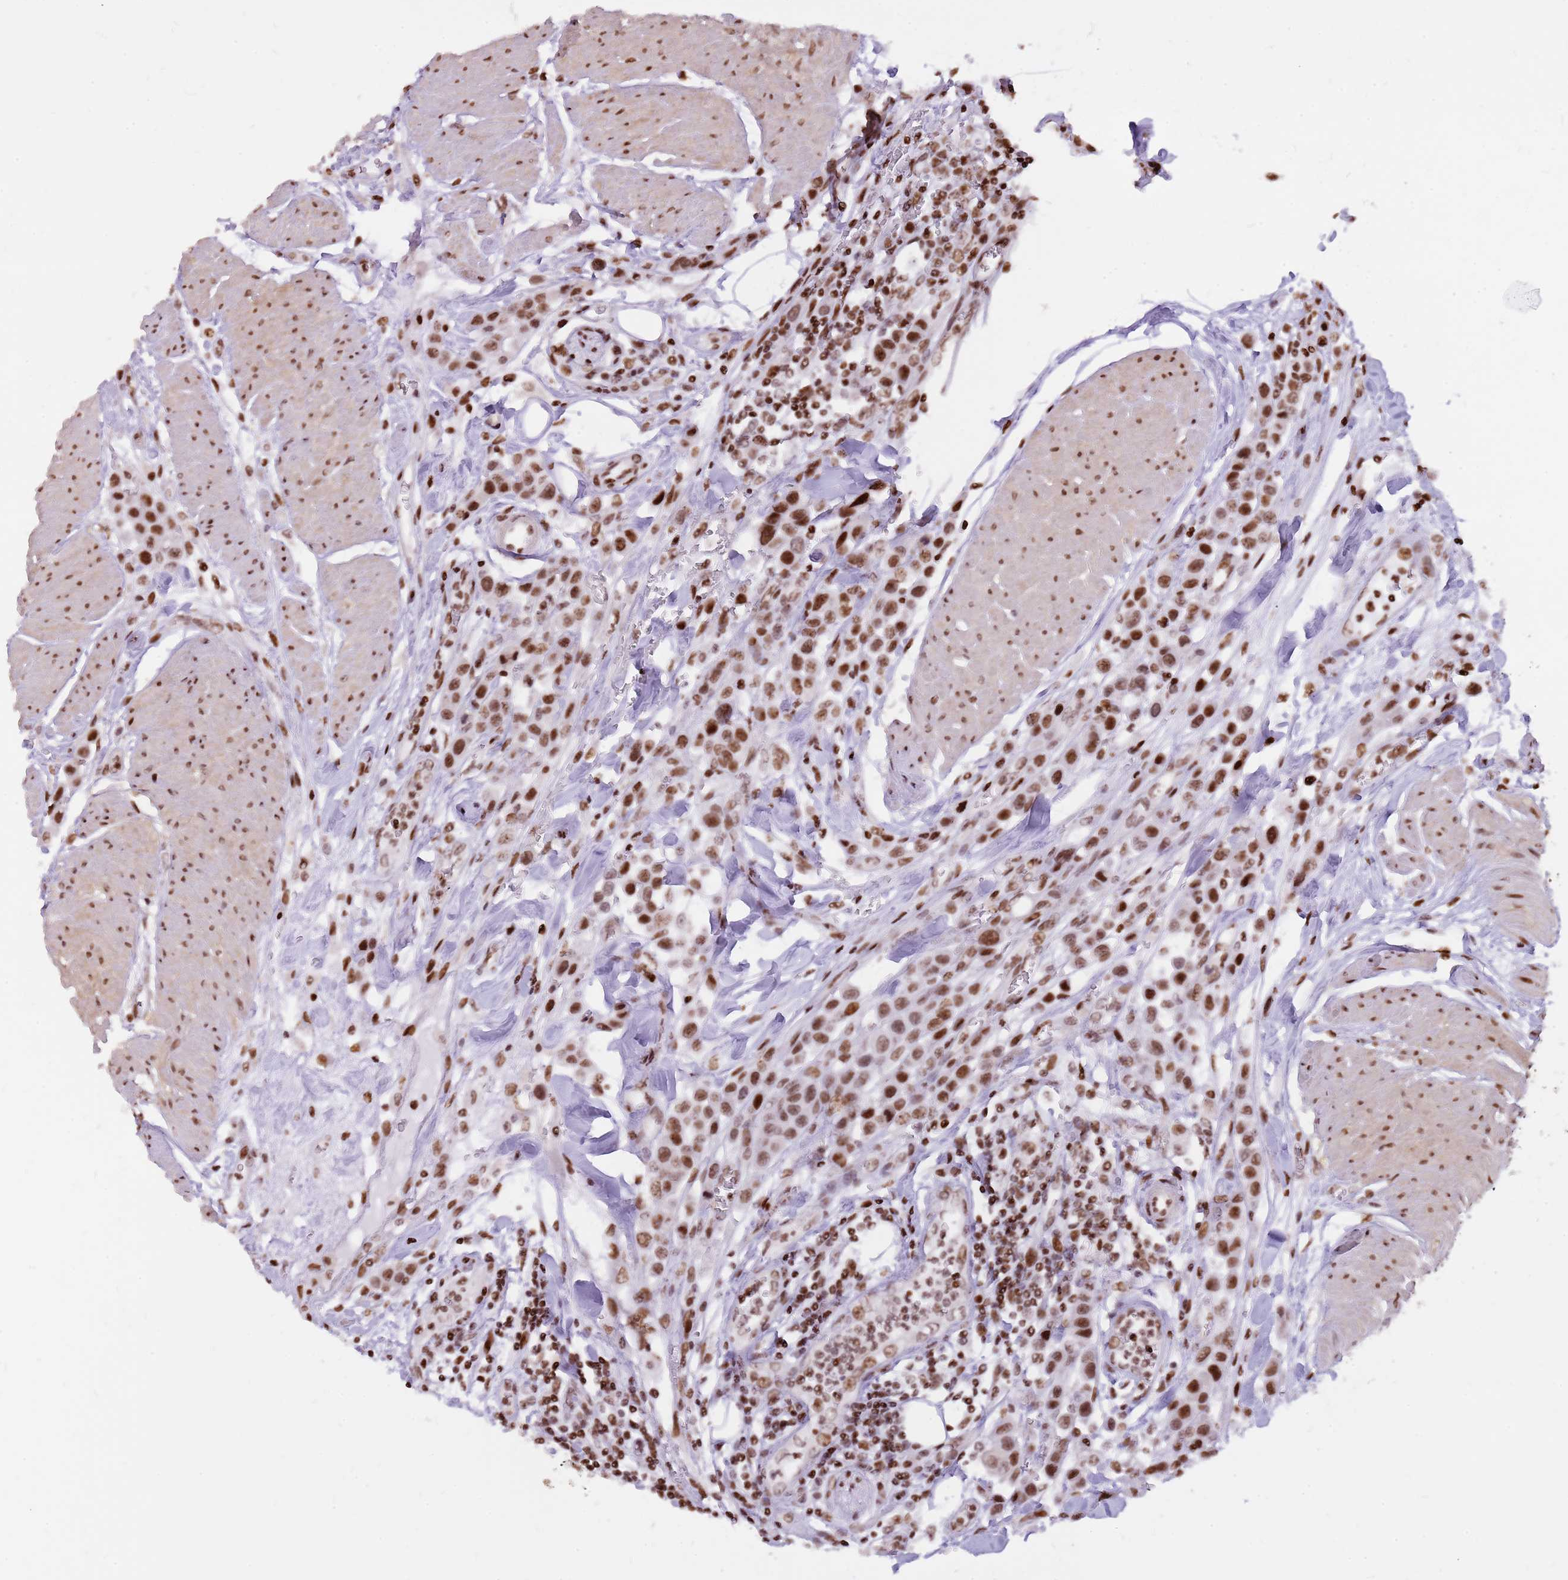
{"staining": {"intensity": "moderate", "quantity": ">75%", "location": "nuclear"}, "tissue": "urothelial cancer", "cell_type": "Tumor cells", "image_type": "cancer", "snomed": [{"axis": "morphology", "description": "Urothelial carcinoma, High grade"}, {"axis": "topography", "description": "Urinary bladder"}], "caption": "Immunohistochemical staining of human urothelial cancer reveals moderate nuclear protein positivity in about >75% of tumor cells.", "gene": "WASHC4", "patient": {"sex": "male", "age": 50}}